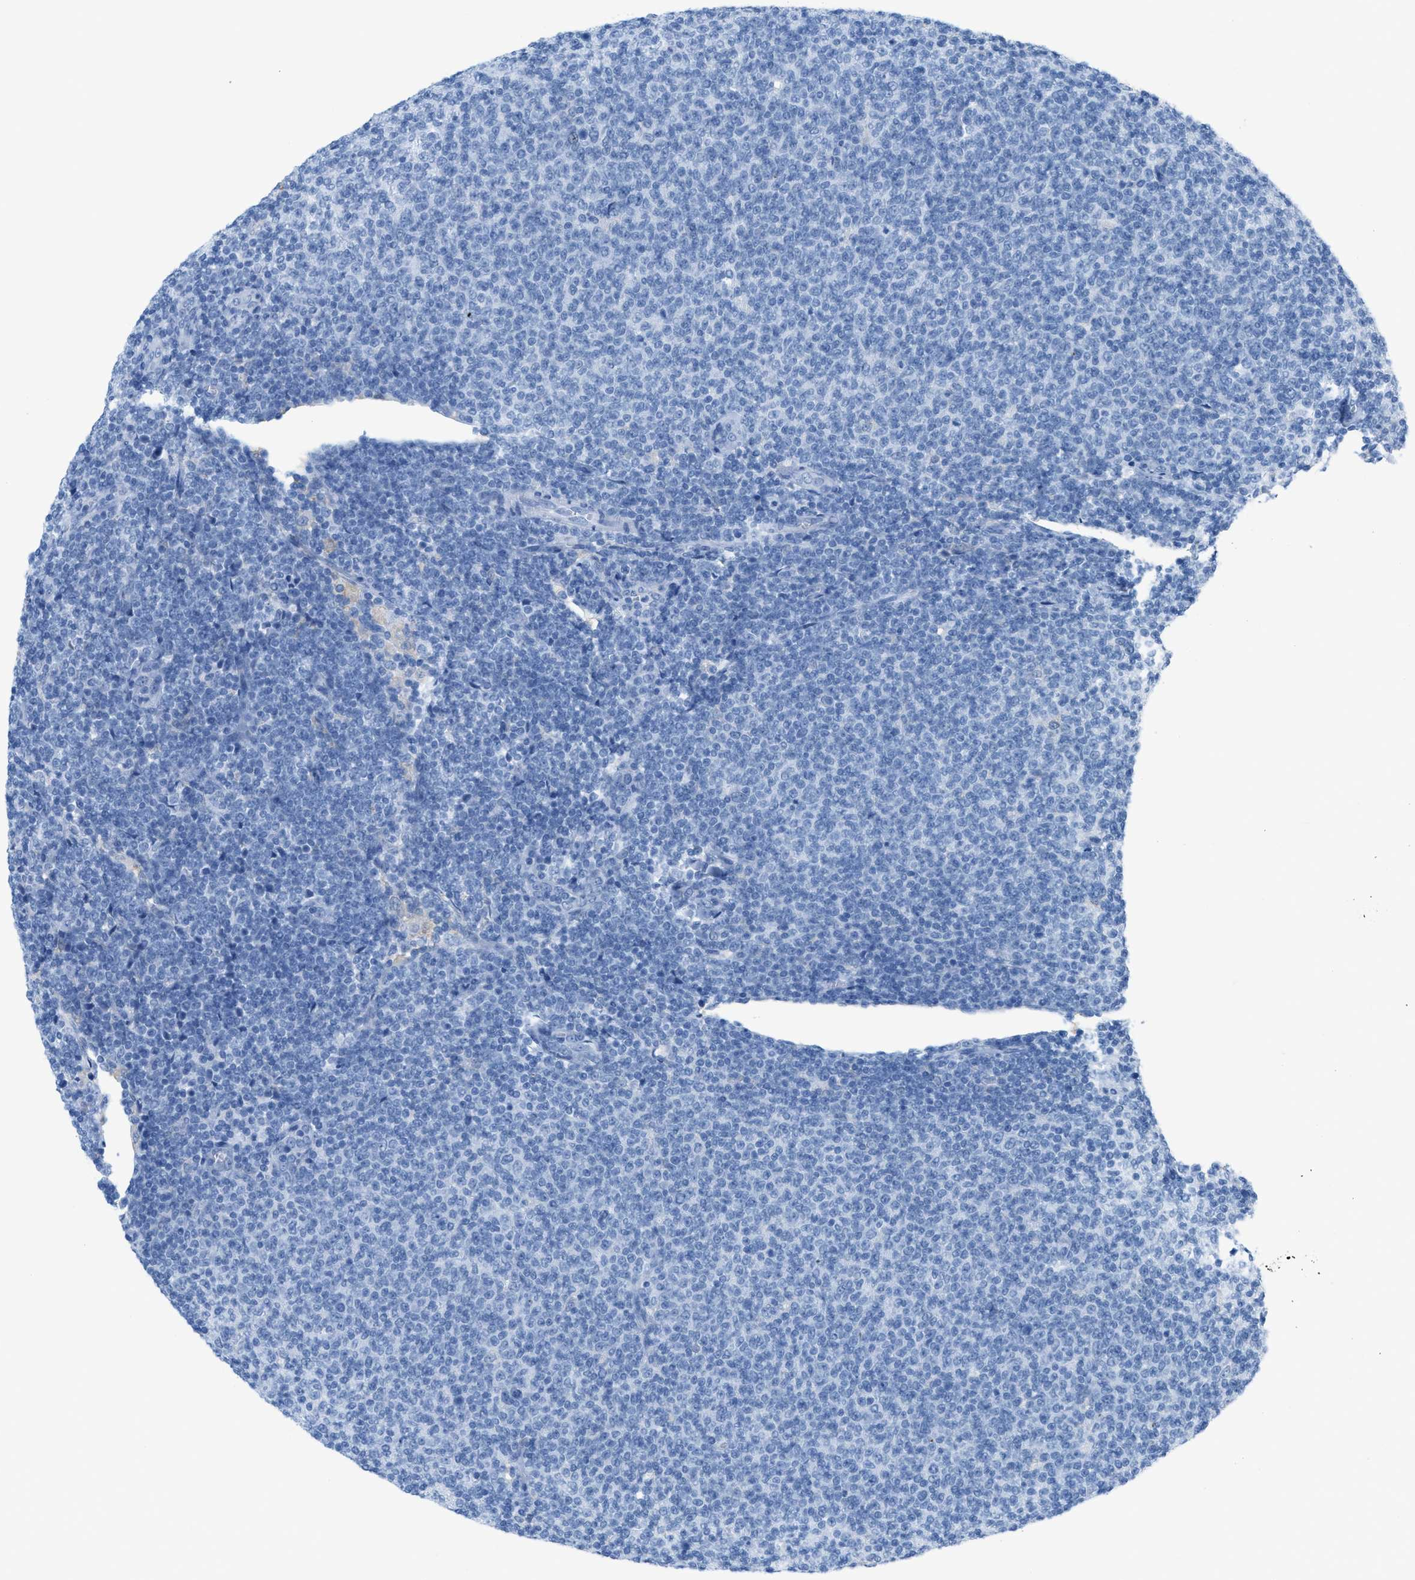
{"staining": {"intensity": "negative", "quantity": "none", "location": "none"}, "tissue": "lymphoma", "cell_type": "Tumor cells", "image_type": "cancer", "snomed": [{"axis": "morphology", "description": "Malignant lymphoma, non-Hodgkin's type, Low grade"}, {"axis": "topography", "description": "Lymph node"}], "caption": "Tumor cells show no significant expression in low-grade malignant lymphoma, non-Hodgkin's type.", "gene": "ASGR1", "patient": {"sex": "male", "age": 66}}